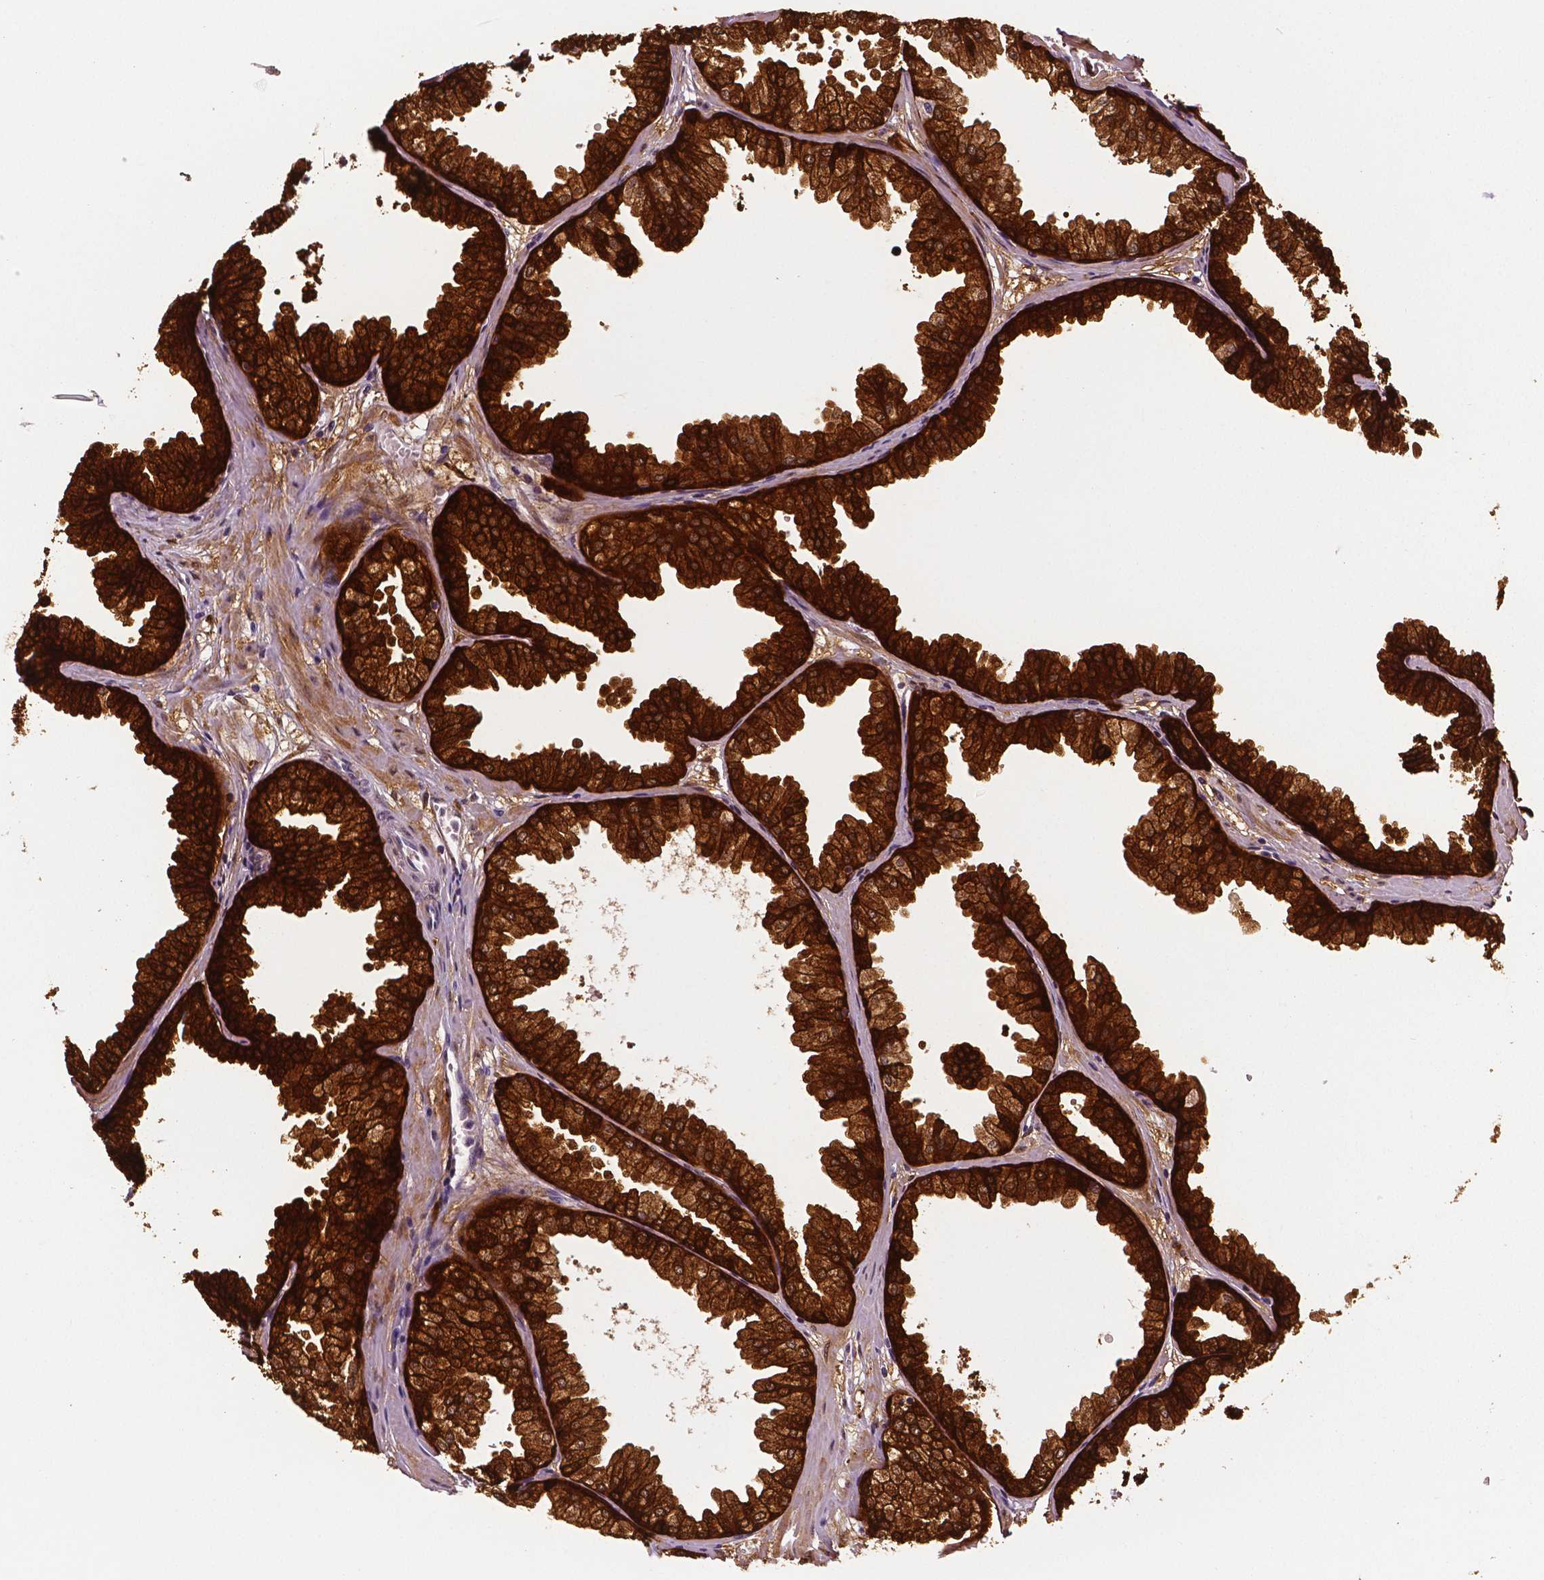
{"staining": {"intensity": "strong", "quantity": ">75%", "location": "cytoplasmic/membranous"}, "tissue": "prostate", "cell_type": "Glandular cells", "image_type": "normal", "snomed": [{"axis": "morphology", "description": "Normal tissue, NOS"}, {"axis": "topography", "description": "Prostate"}], "caption": "Immunohistochemistry staining of unremarkable prostate, which demonstrates high levels of strong cytoplasmic/membranous expression in approximately >75% of glandular cells indicating strong cytoplasmic/membranous protein staining. The staining was performed using DAB (3,3'-diaminobenzidine) (brown) for protein detection and nuclei were counterstained in hematoxylin (blue).", "gene": "PHGDH", "patient": {"sex": "male", "age": 37}}